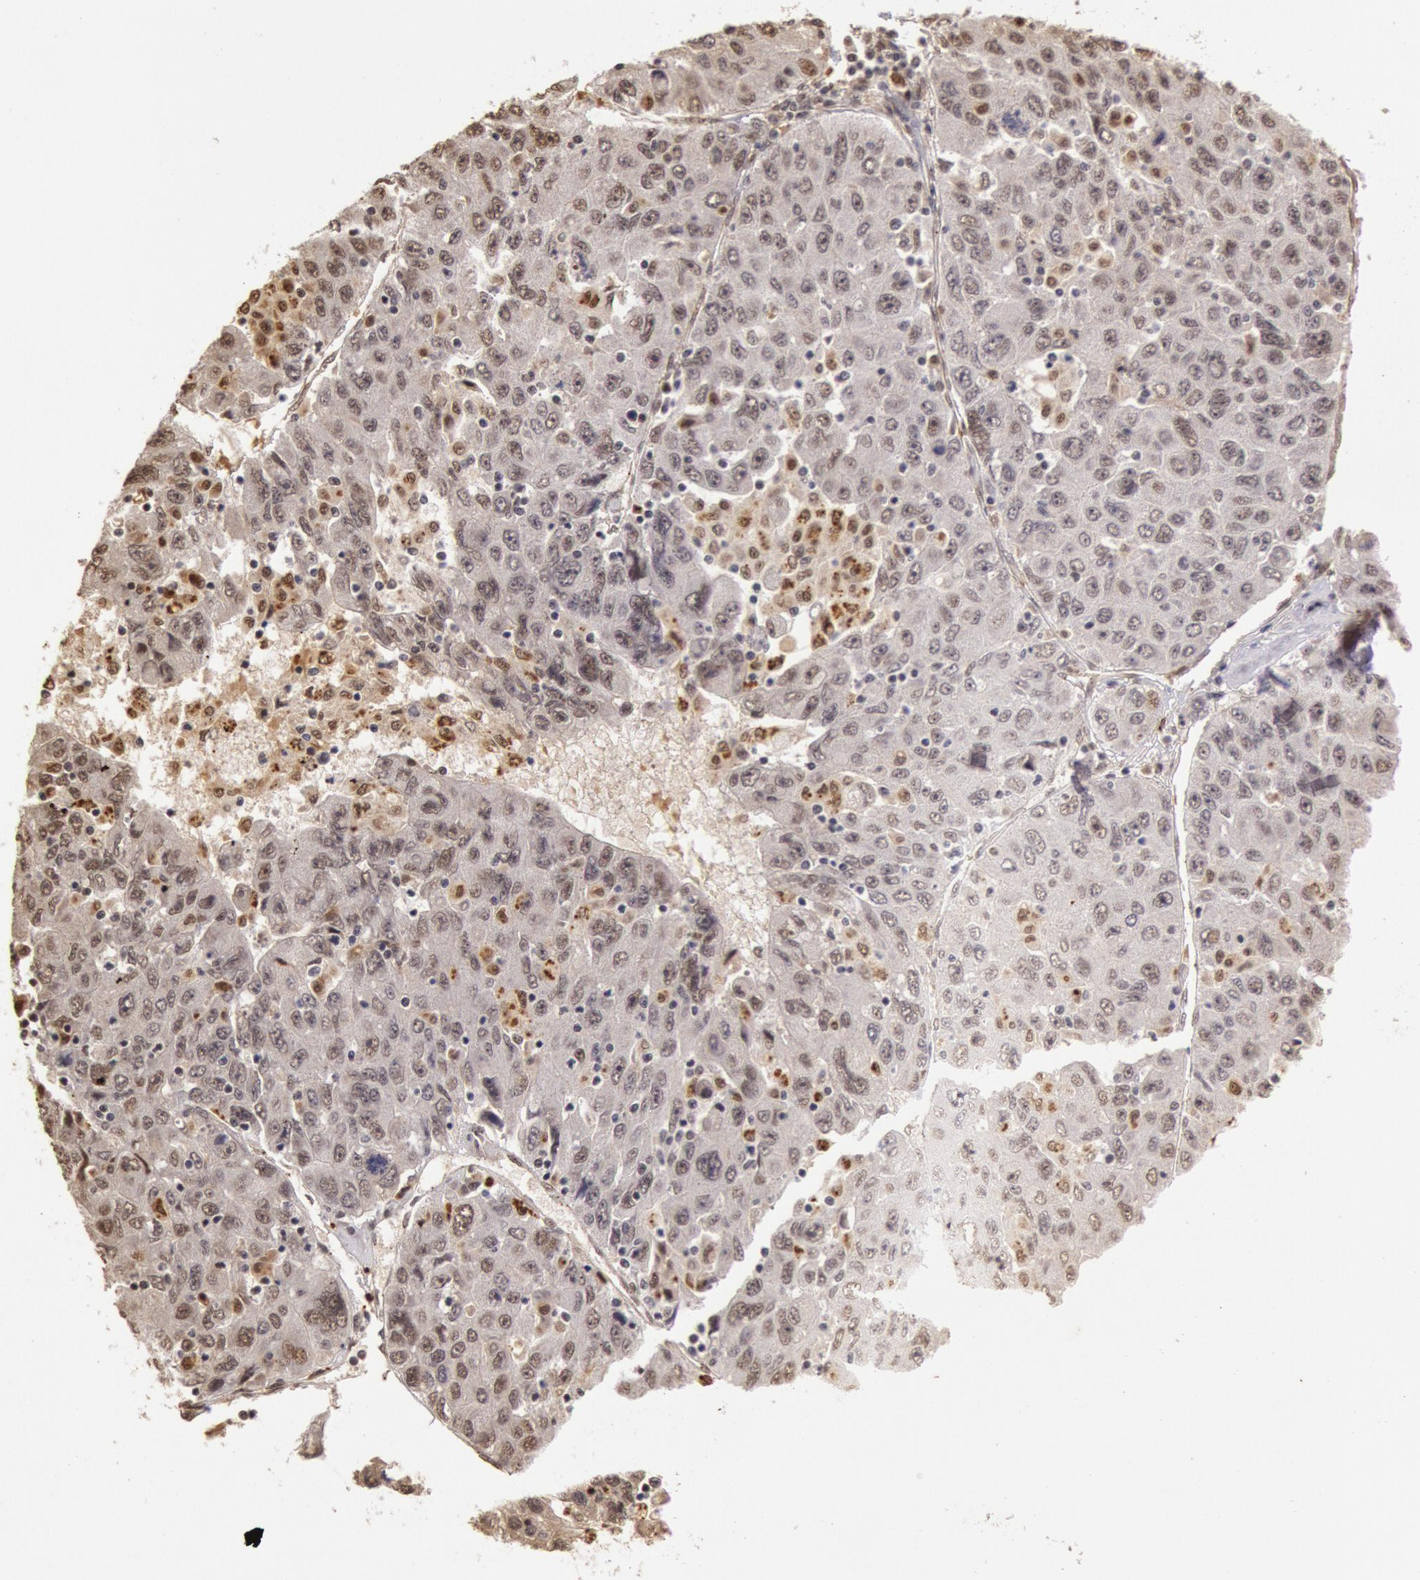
{"staining": {"intensity": "weak", "quantity": "25%-75%", "location": "nuclear"}, "tissue": "liver cancer", "cell_type": "Tumor cells", "image_type": "cancer", "snomed": [{"axis": "morphology", "description": "Carcinoma, Hepatocellular, NOS"}, {"axis": "topography", "description": "Liver"}], "caption": "A brown stain highlights weak nuclear expression of a protein in liver cancer tumor cells.", "gene": "LIG4", "patient": {"sex": "male", "age": 49}}